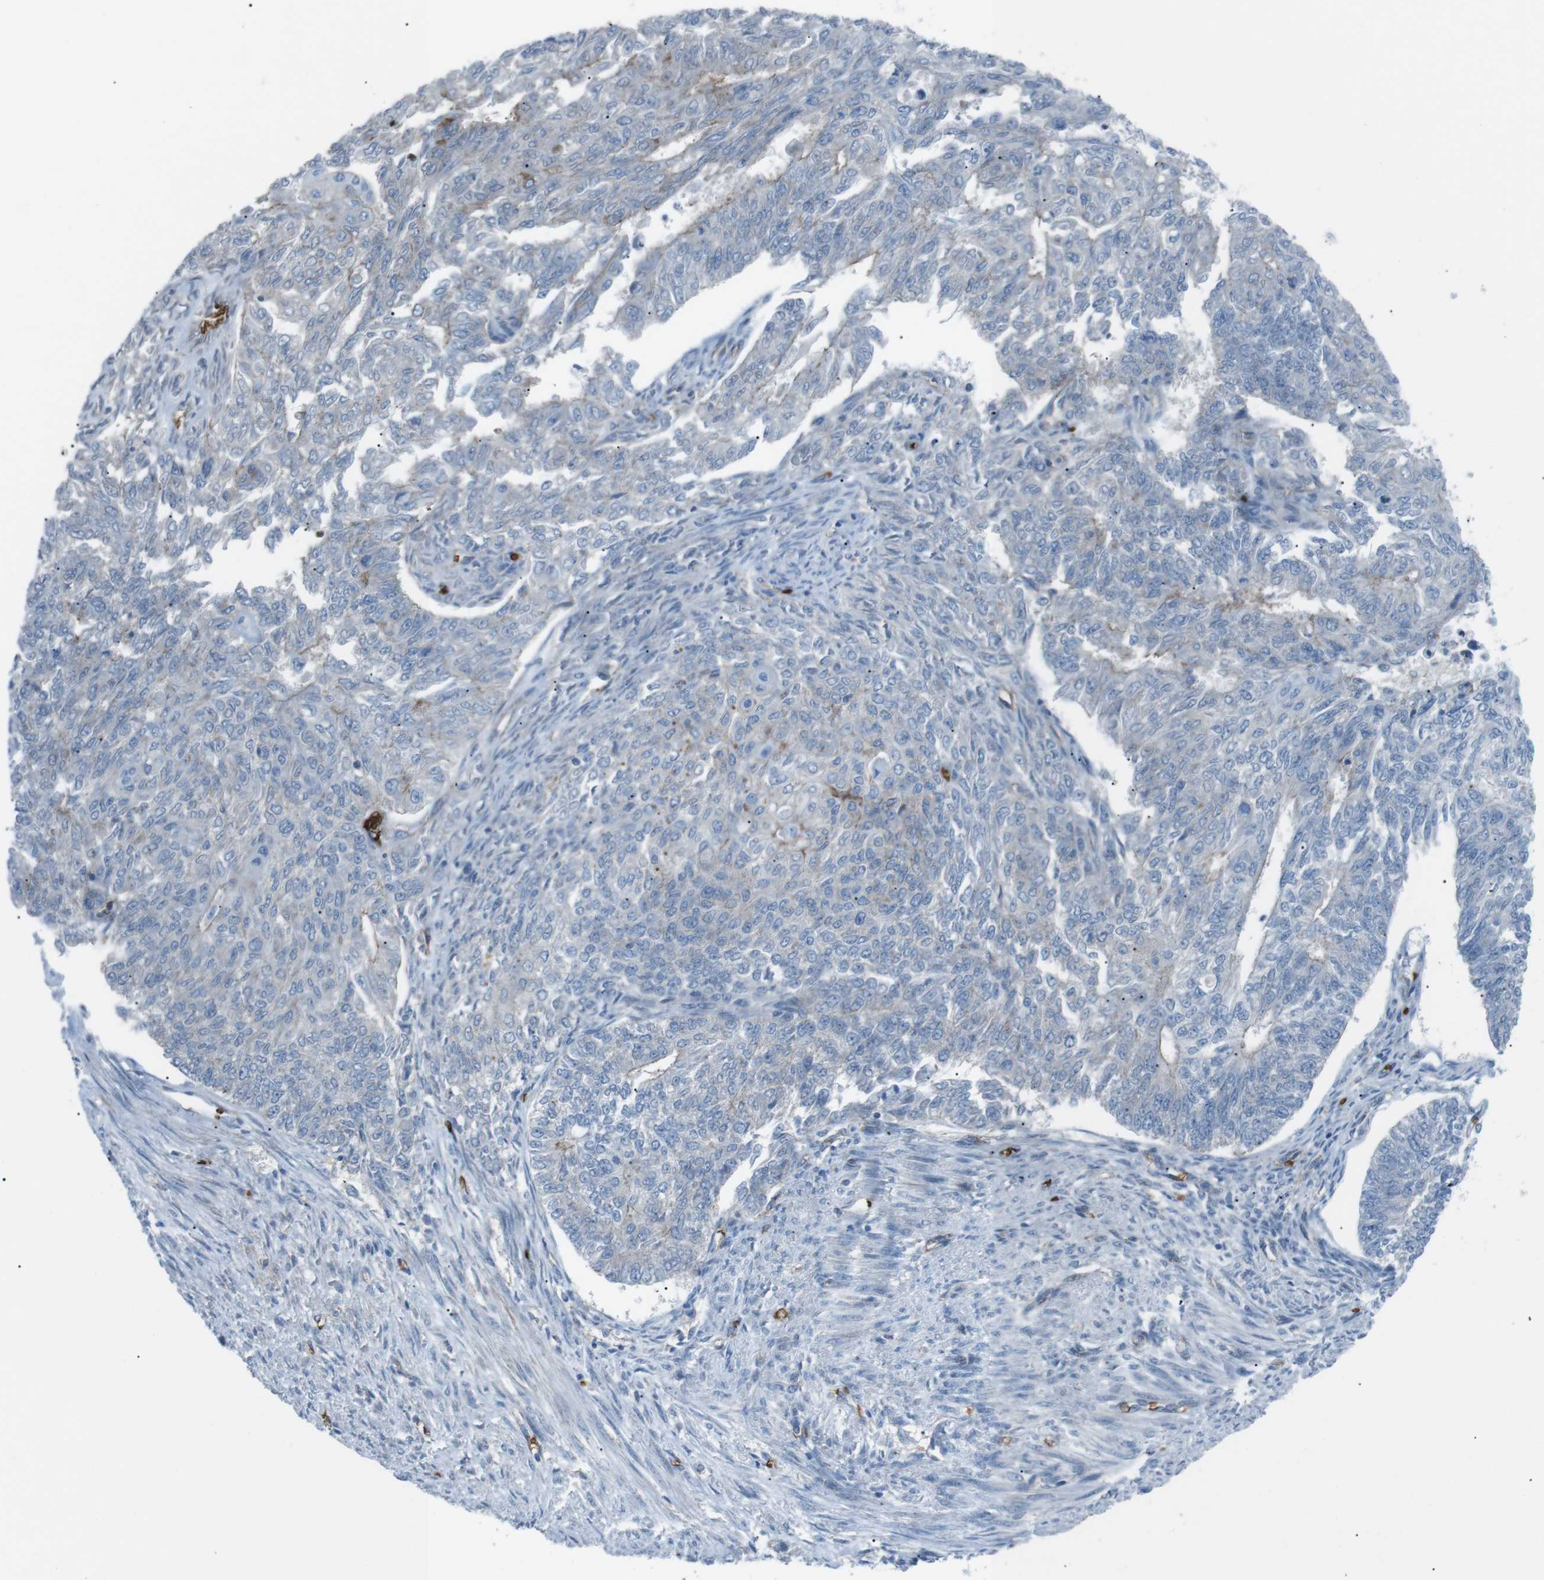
{"staining": {"intensity": "negative", "quantity": "none", "location": "none"}, "tissue": "endometrial cancer", "cell_type": "Tumor cells", "image_type": "cancer", "snomed": [{"axis": "morphology", "description": "Adenocarcinoma, NOS"}, {"axis": "topography", "description": "Endometrium"}], "caption": "Adenocarcinoma (endometrial) was stained to show a protein in brown. There is no significant staining in tumor cells.", "gene": "SPTA1", "patient": {"sex": "female", "age": 32}}